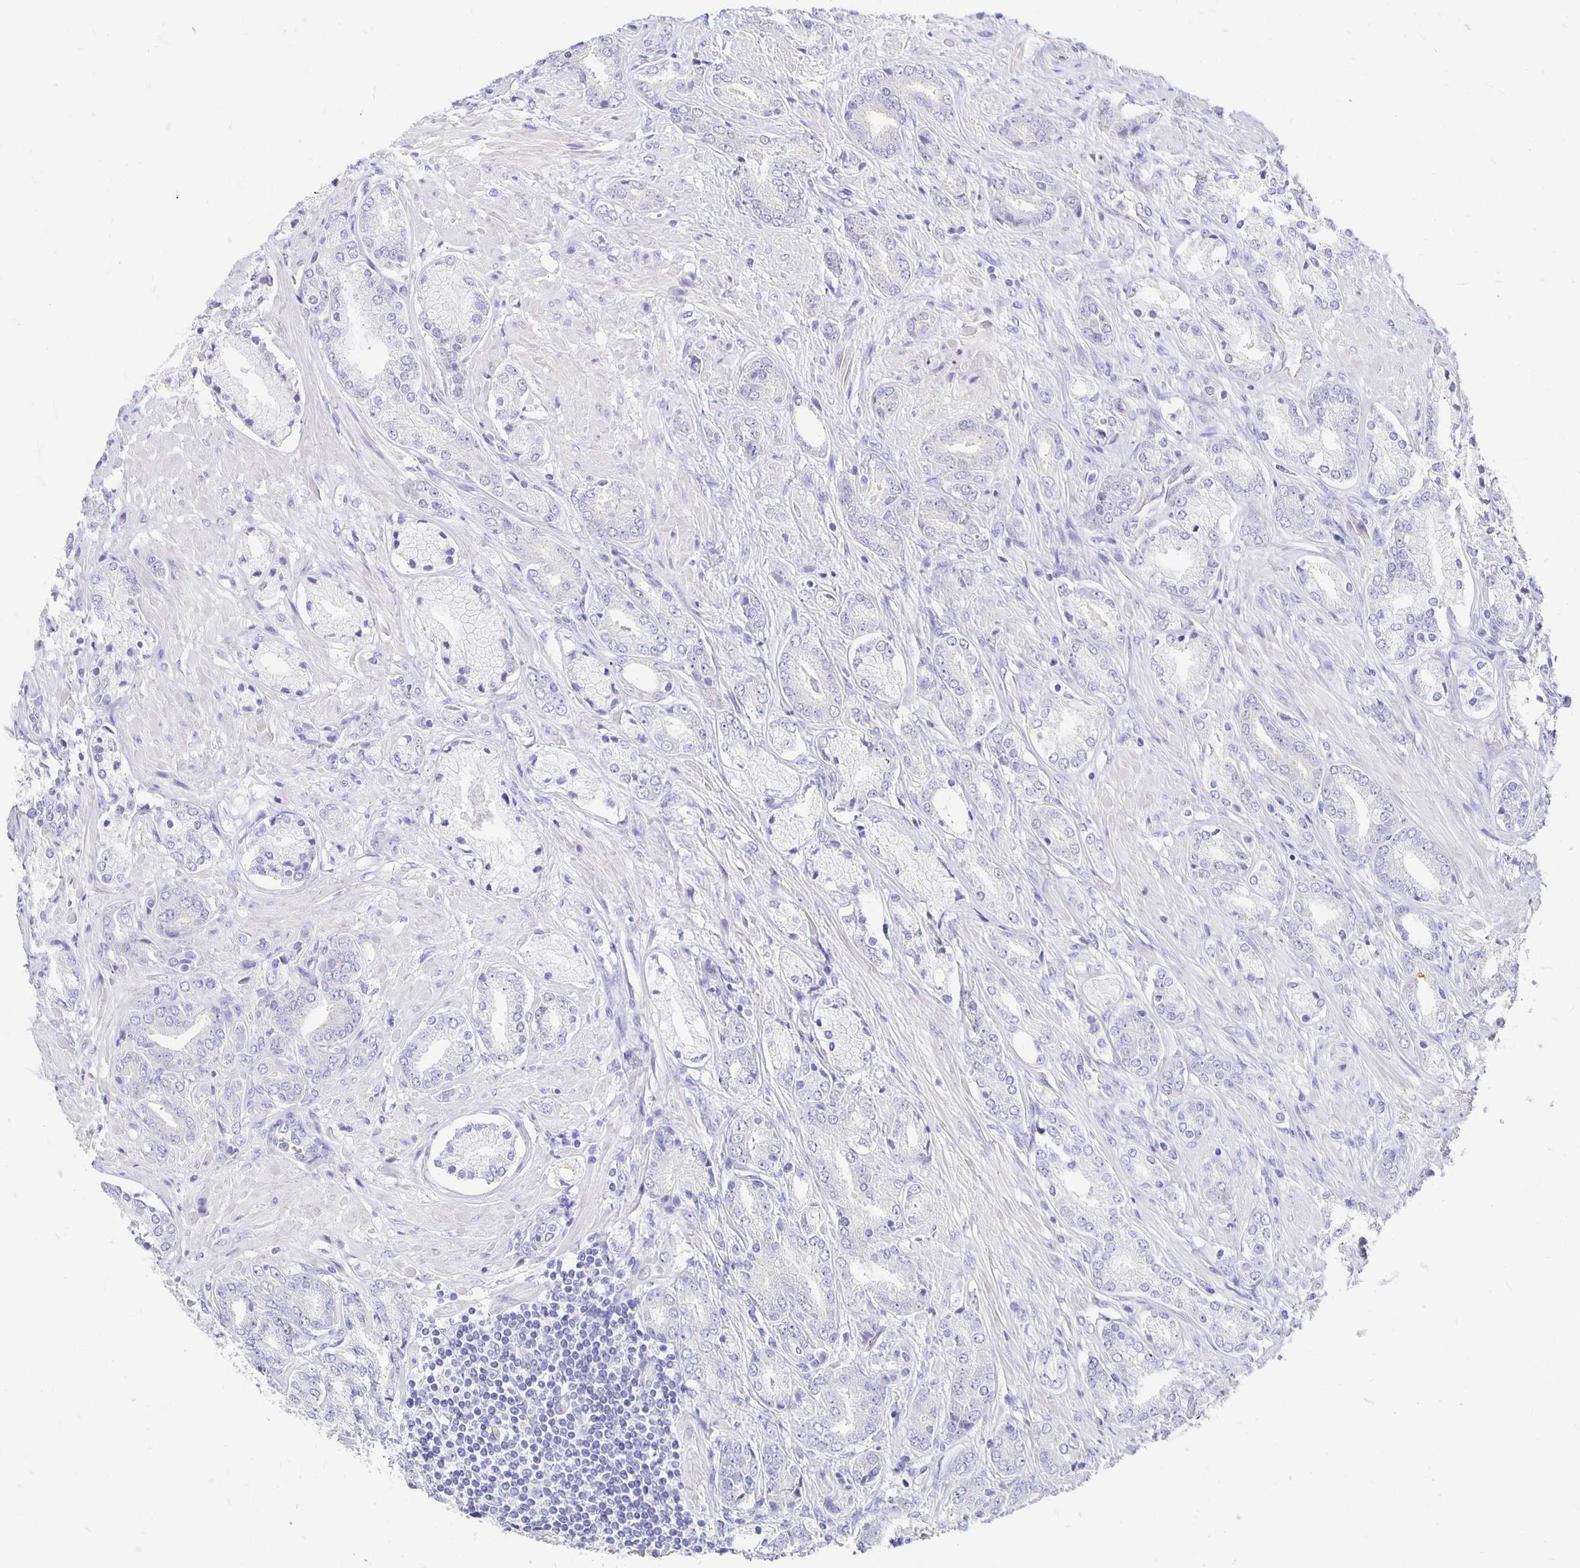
{"staining": {"intensity": "negative", "quantity": "none", "location": "none"}, "tissue": "prostate cancer", "cell_type": "Tumor cells", "image_type": "cancer", "snomed": [{"axis": "morphology", "description": "Adenocarcinoma, High grade"}, {"axis": "topography", "description": "Prostate"}], "caption": "Tumor cells show no significant positivity in prostate cancer. (Immunohistochemistry, brightfield microscopy, high magnification).", "gene": "APOB", "patient": {"sex": "male", "age": 56}}